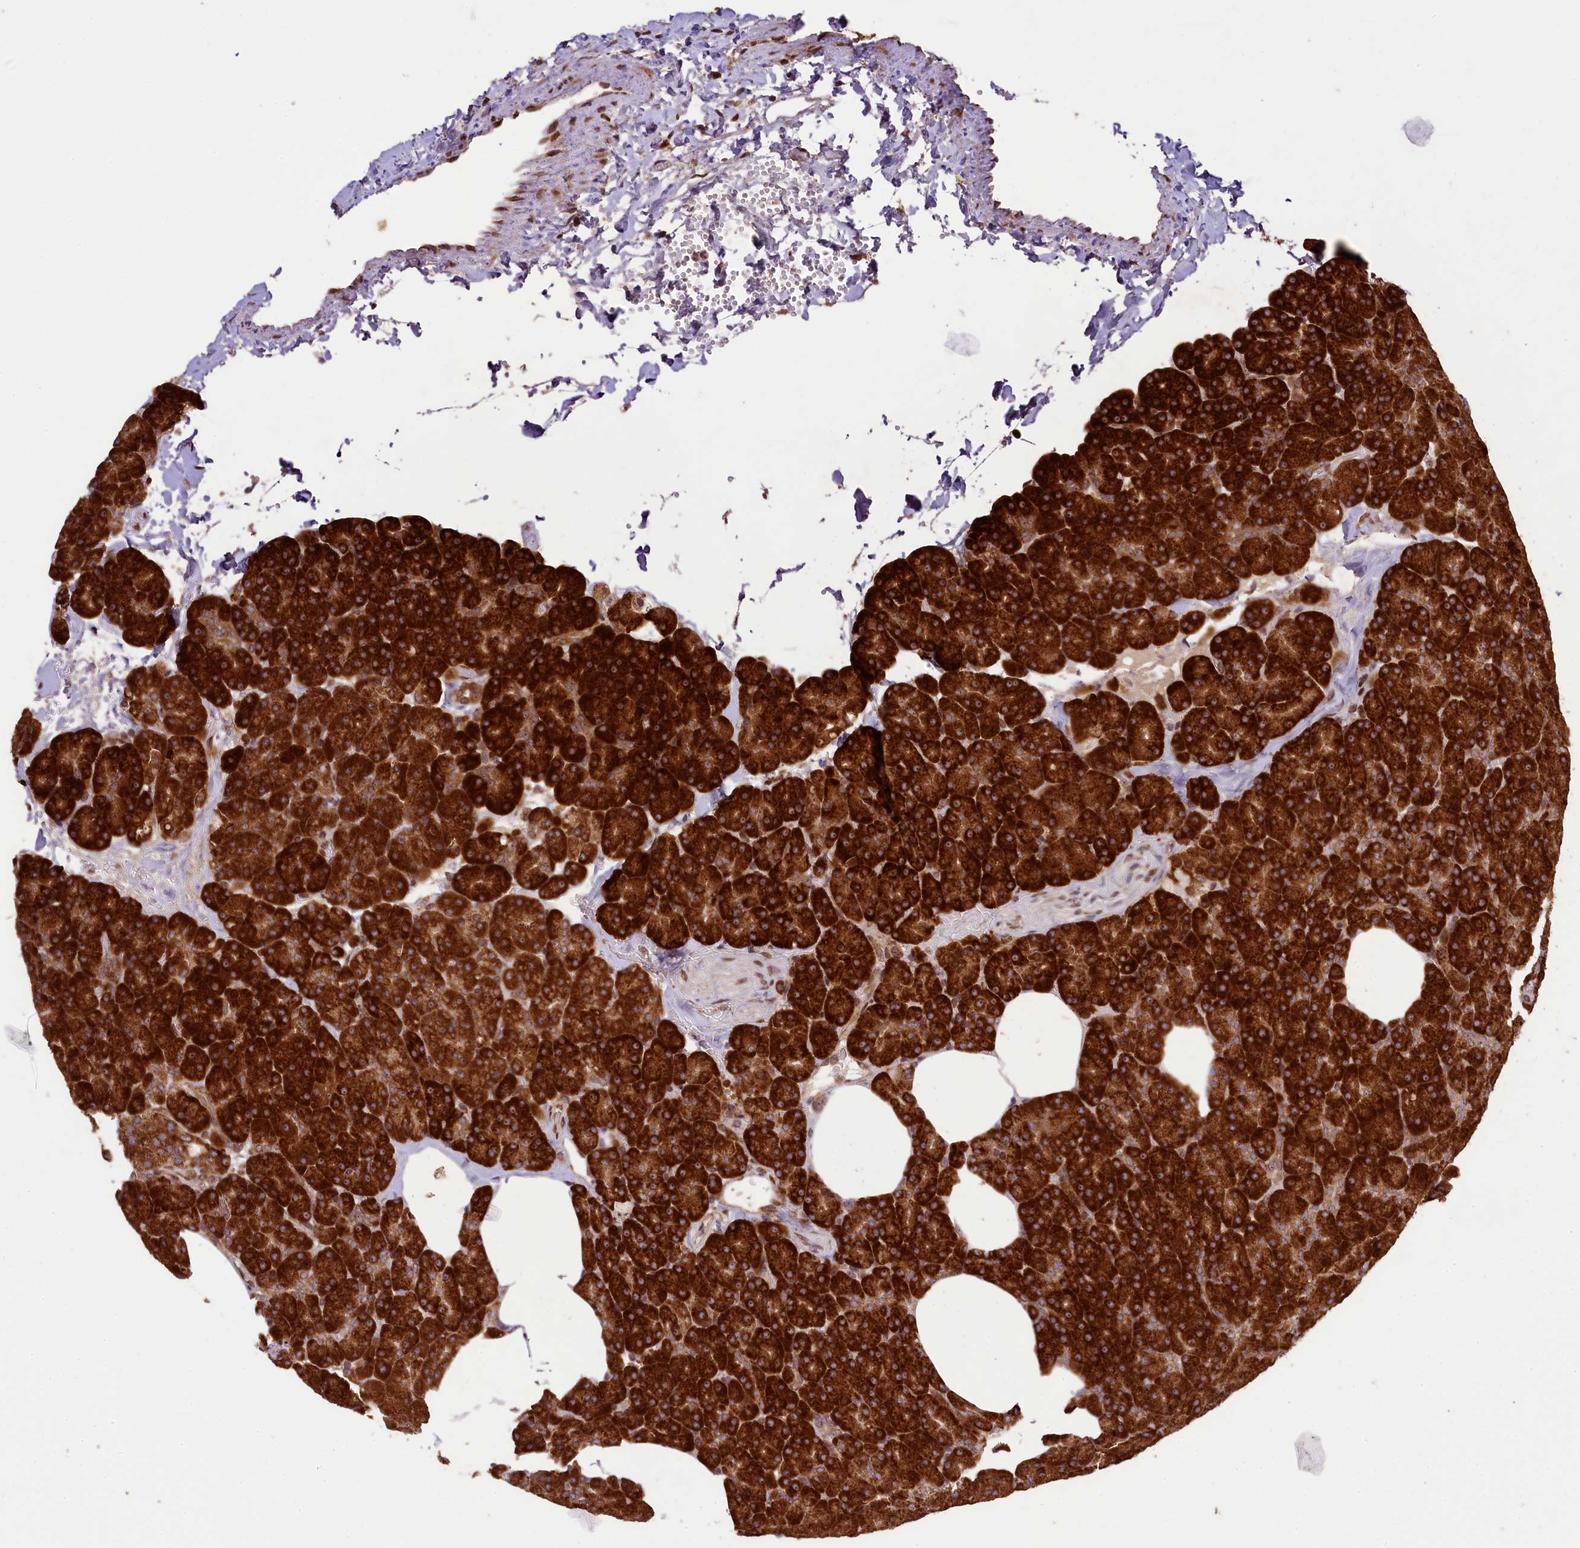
{"staining": {"intensity": "strong", "quantity": ">75%", "location": "cytoplasmic/membranous"}, "tissue": "pancreas", "cell_type": "Exocrine glandular cells", "image_type": "normal", "snomed": [{"axis": "morphology", "description": "Normal tissue, NOS"}, {"axis": "morphology", "description": "Carcinoid, malignant, NOS"}, {"axis": "topography", "description": "Pancreas"}], "caption": "A micrograph showing strong cytoplasmic/membranous expression in about >75% of exocrine glandular cells in benign pancreas, as visualized by brown immunohistochemical staining.", "gene": "LARP4", "patient": {"sex": "female", "age": 35}}